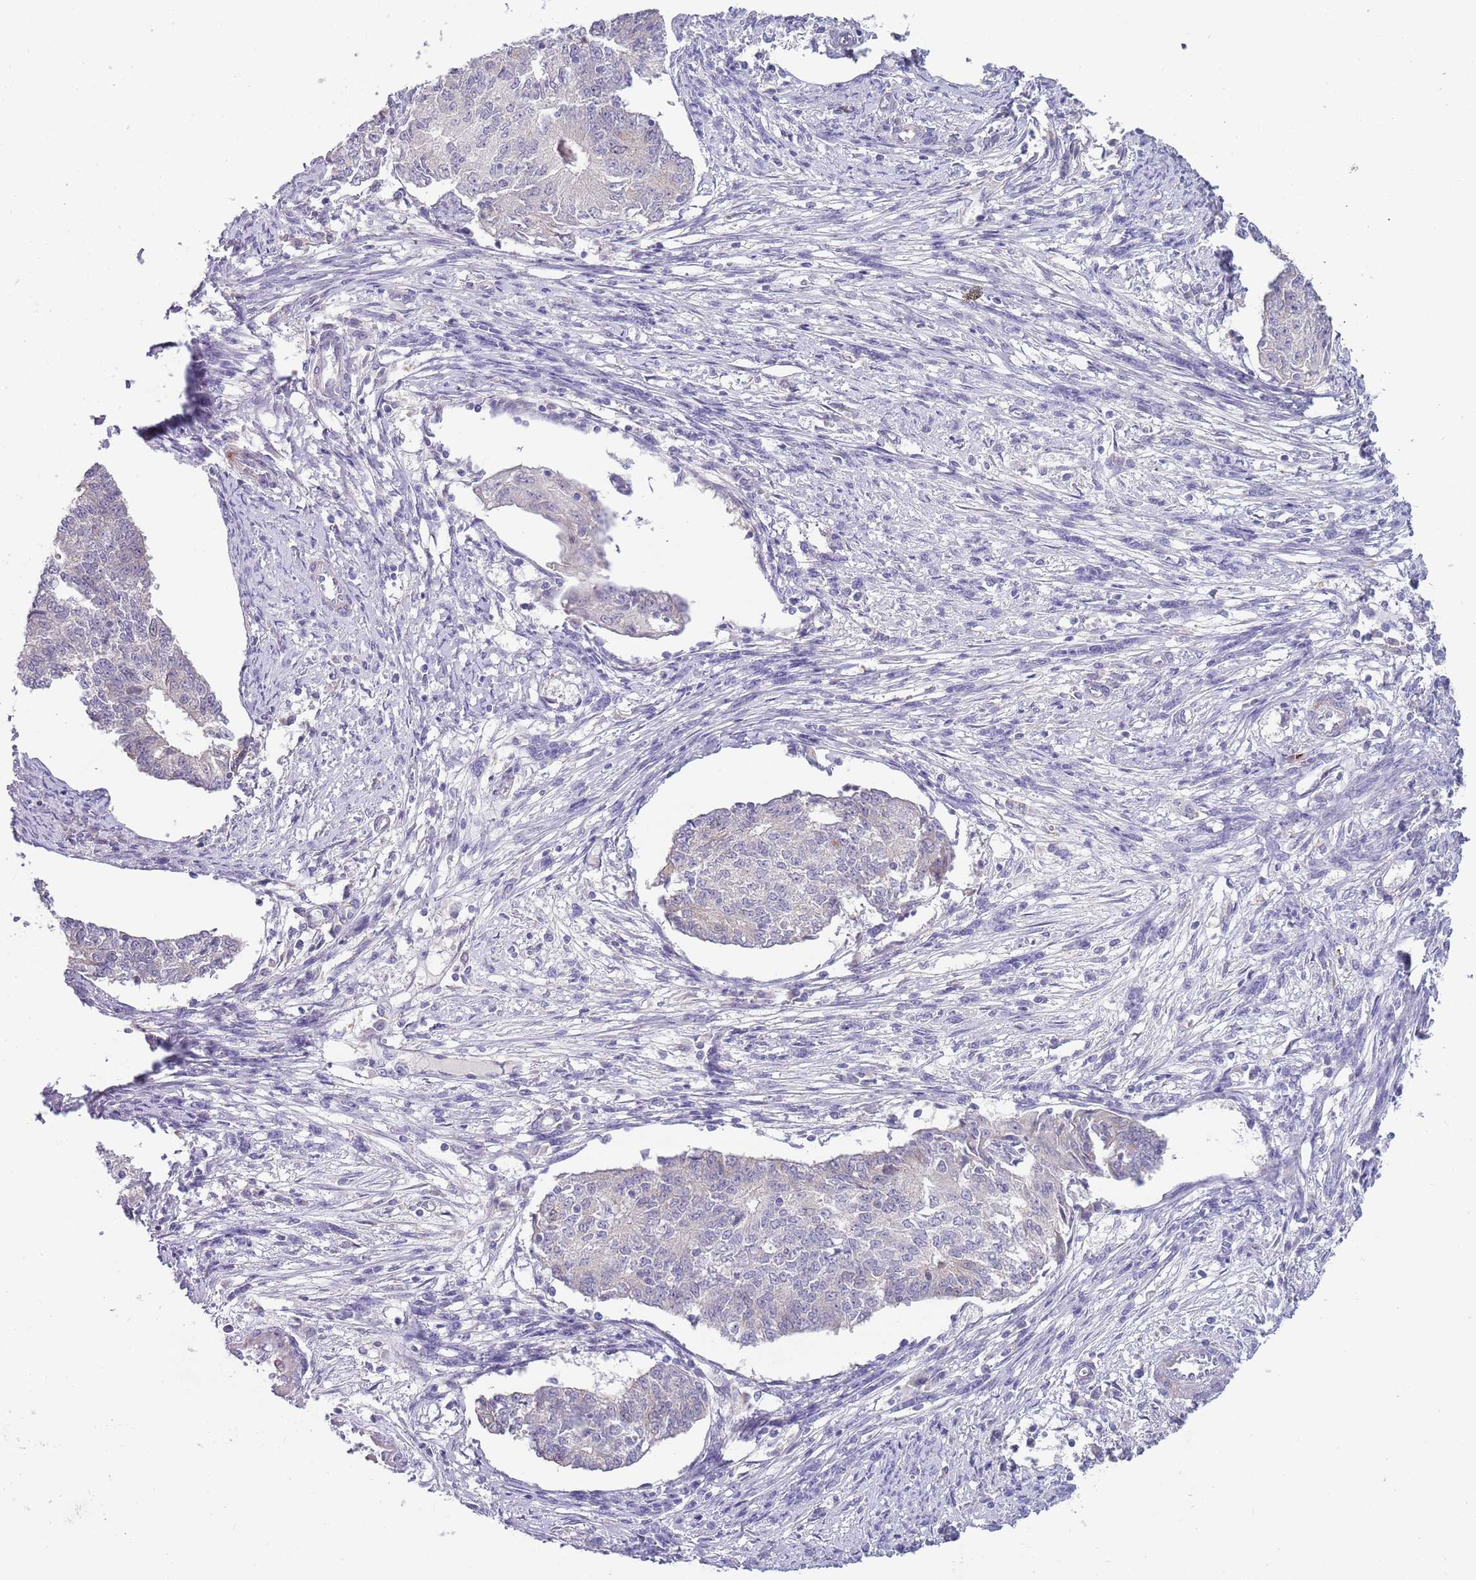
{"staining": {"intensity": "negative", "quantity": "none", "location": "none"}, "tissue": "endometrial cancer", "cell_type": "Tumor cells", "image_type": "cancer", "snomed": [{"axis": "morphology", "description": "Adenocarcinoma, NOS"}, {"axis": "topography", "description": "Endometrium"}], "caption": "Human adenocarcinoma (endometrial) stained for a protein using immunohistochemistry (IHC) demonstrates no staining in tumor cells.", "gene": "PIMREG", "patient": {"sex": "female", "age": 56}}